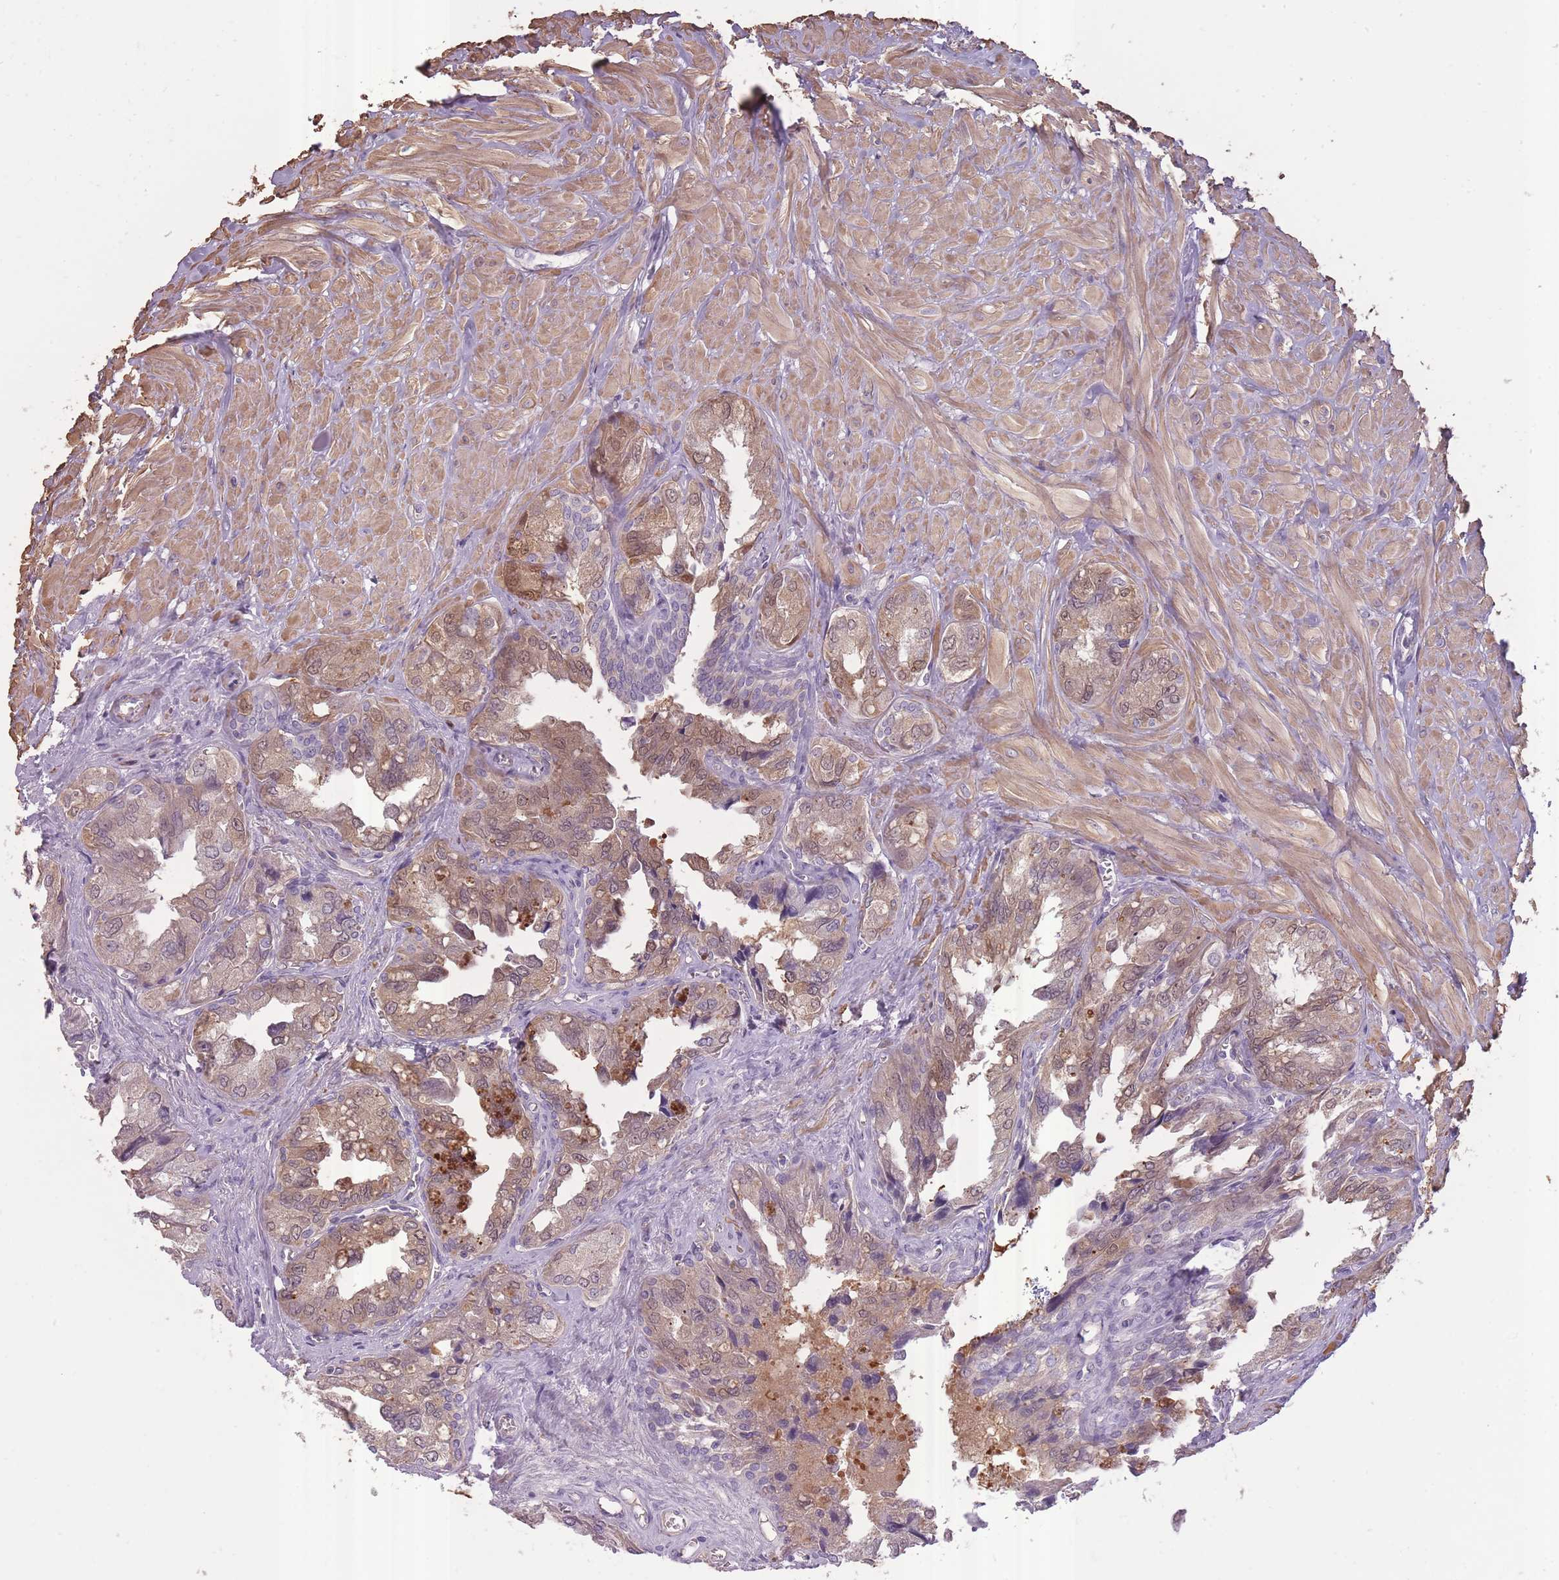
{"staining": {"intensity": "moderate", "quantity": "25%-75%", "location": "cytoplasmic/membranous"}, "tissue": "seminal vesicle", "cell_type": "Glandular cells", "image_type": "normal", "snomed": [{"axis": "morphology", "description": "Normal tissue, NOS"}, {"axis": "topography", "description": "Seminal veicle"}], "caption": "Protein staining of benign seminal vesicle exhibits moderate cytoplasmic/membranous expression in approximately 25%-75% of glandular cells.", "gene": "SLC8A2", "patient": {"sex": "male", "age": 67}}